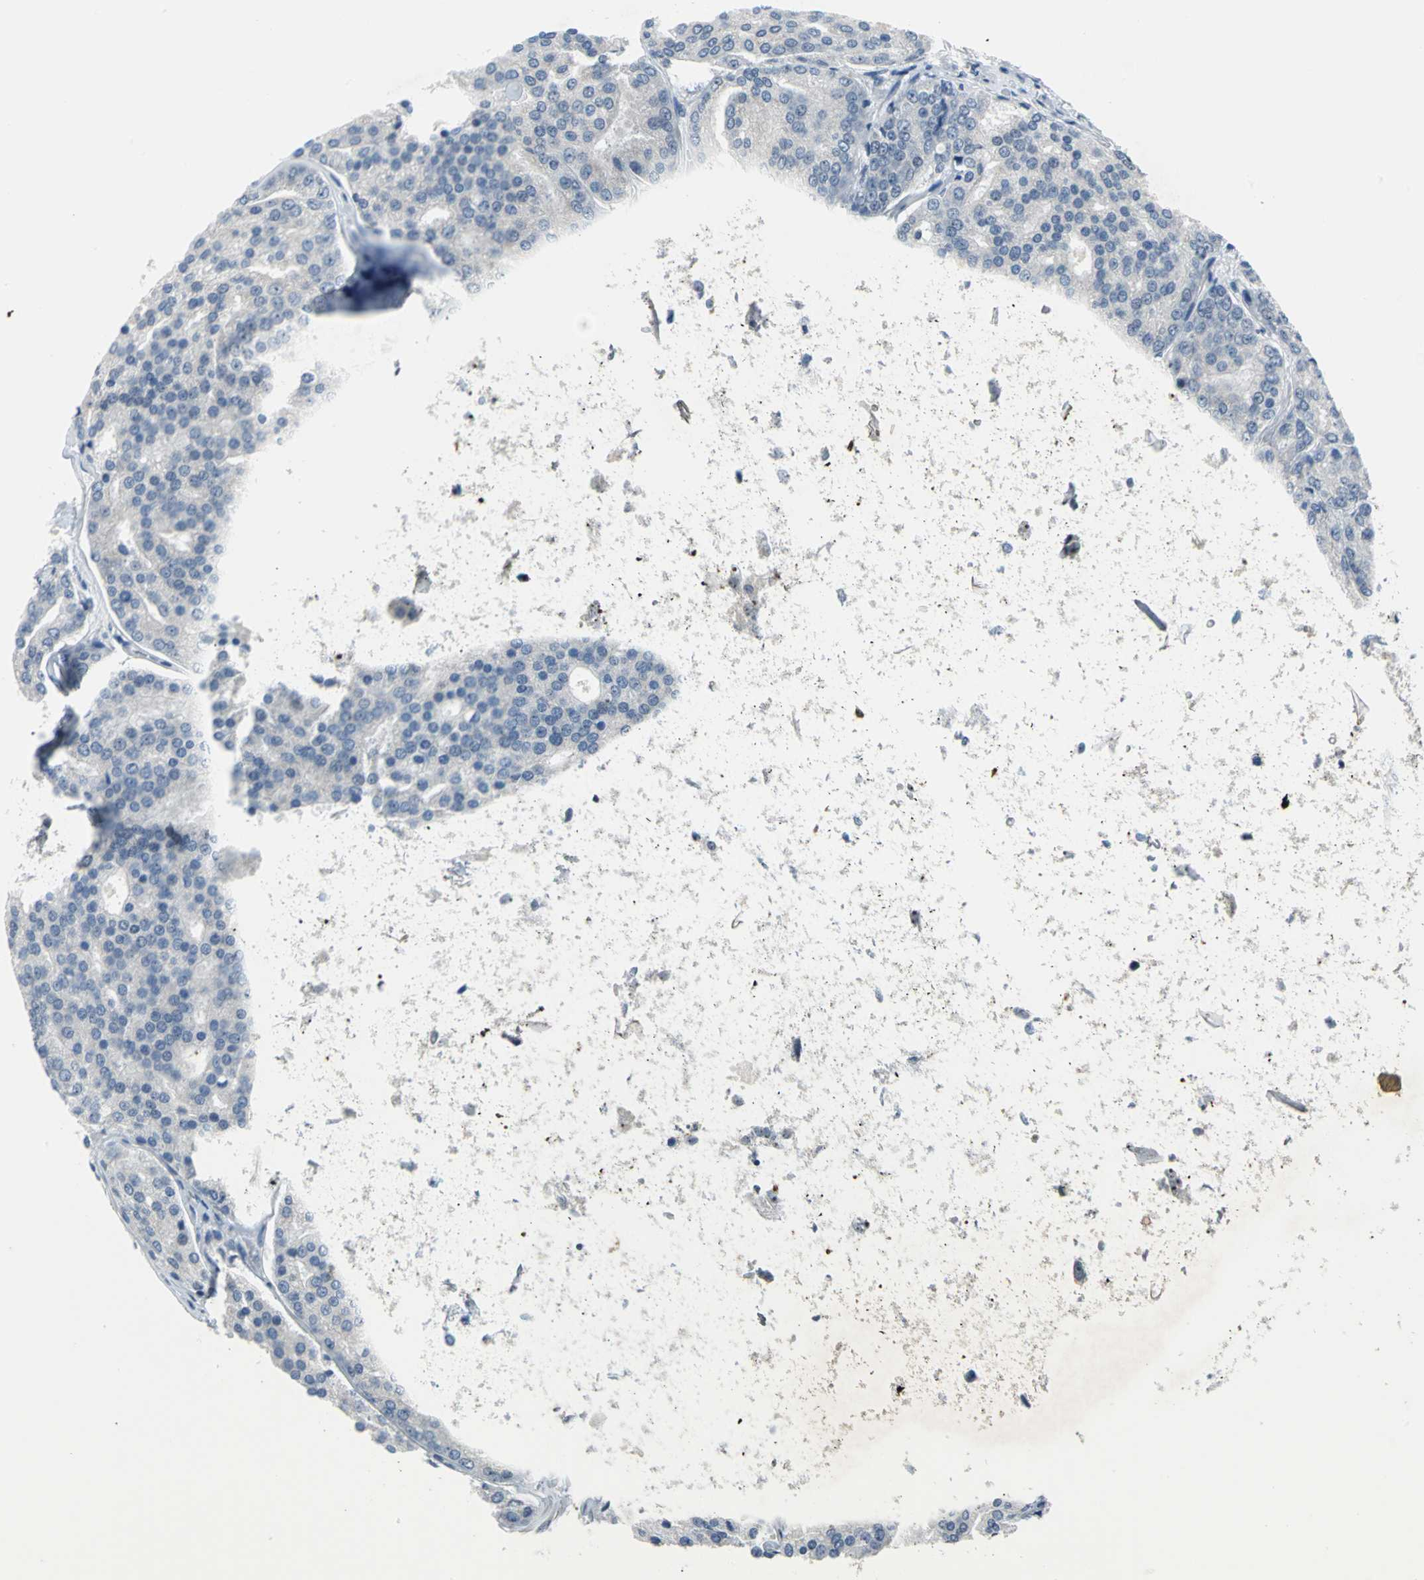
{"staining": {"intensity": "moderate", "quantity": "<25%", "location": "nuclear"}, "tissue": "prostate cancer", "cell_type": "Tumor cells", "image_type": "cancer", "snomed": [{"axis": "morphology", "description": "Adenocarcinoma, High grade"}, {"axis": "topography", "description": "Prostate"}], "caption": "A photomicrograph of prostate cancer (adenocarcinoma (high-grade)) stained for a protein demonstrates moderate nuclear brown staining in tumor cells.", "gene": "MYBBP1A", "patient": {"sex": "male", "age": 64}}